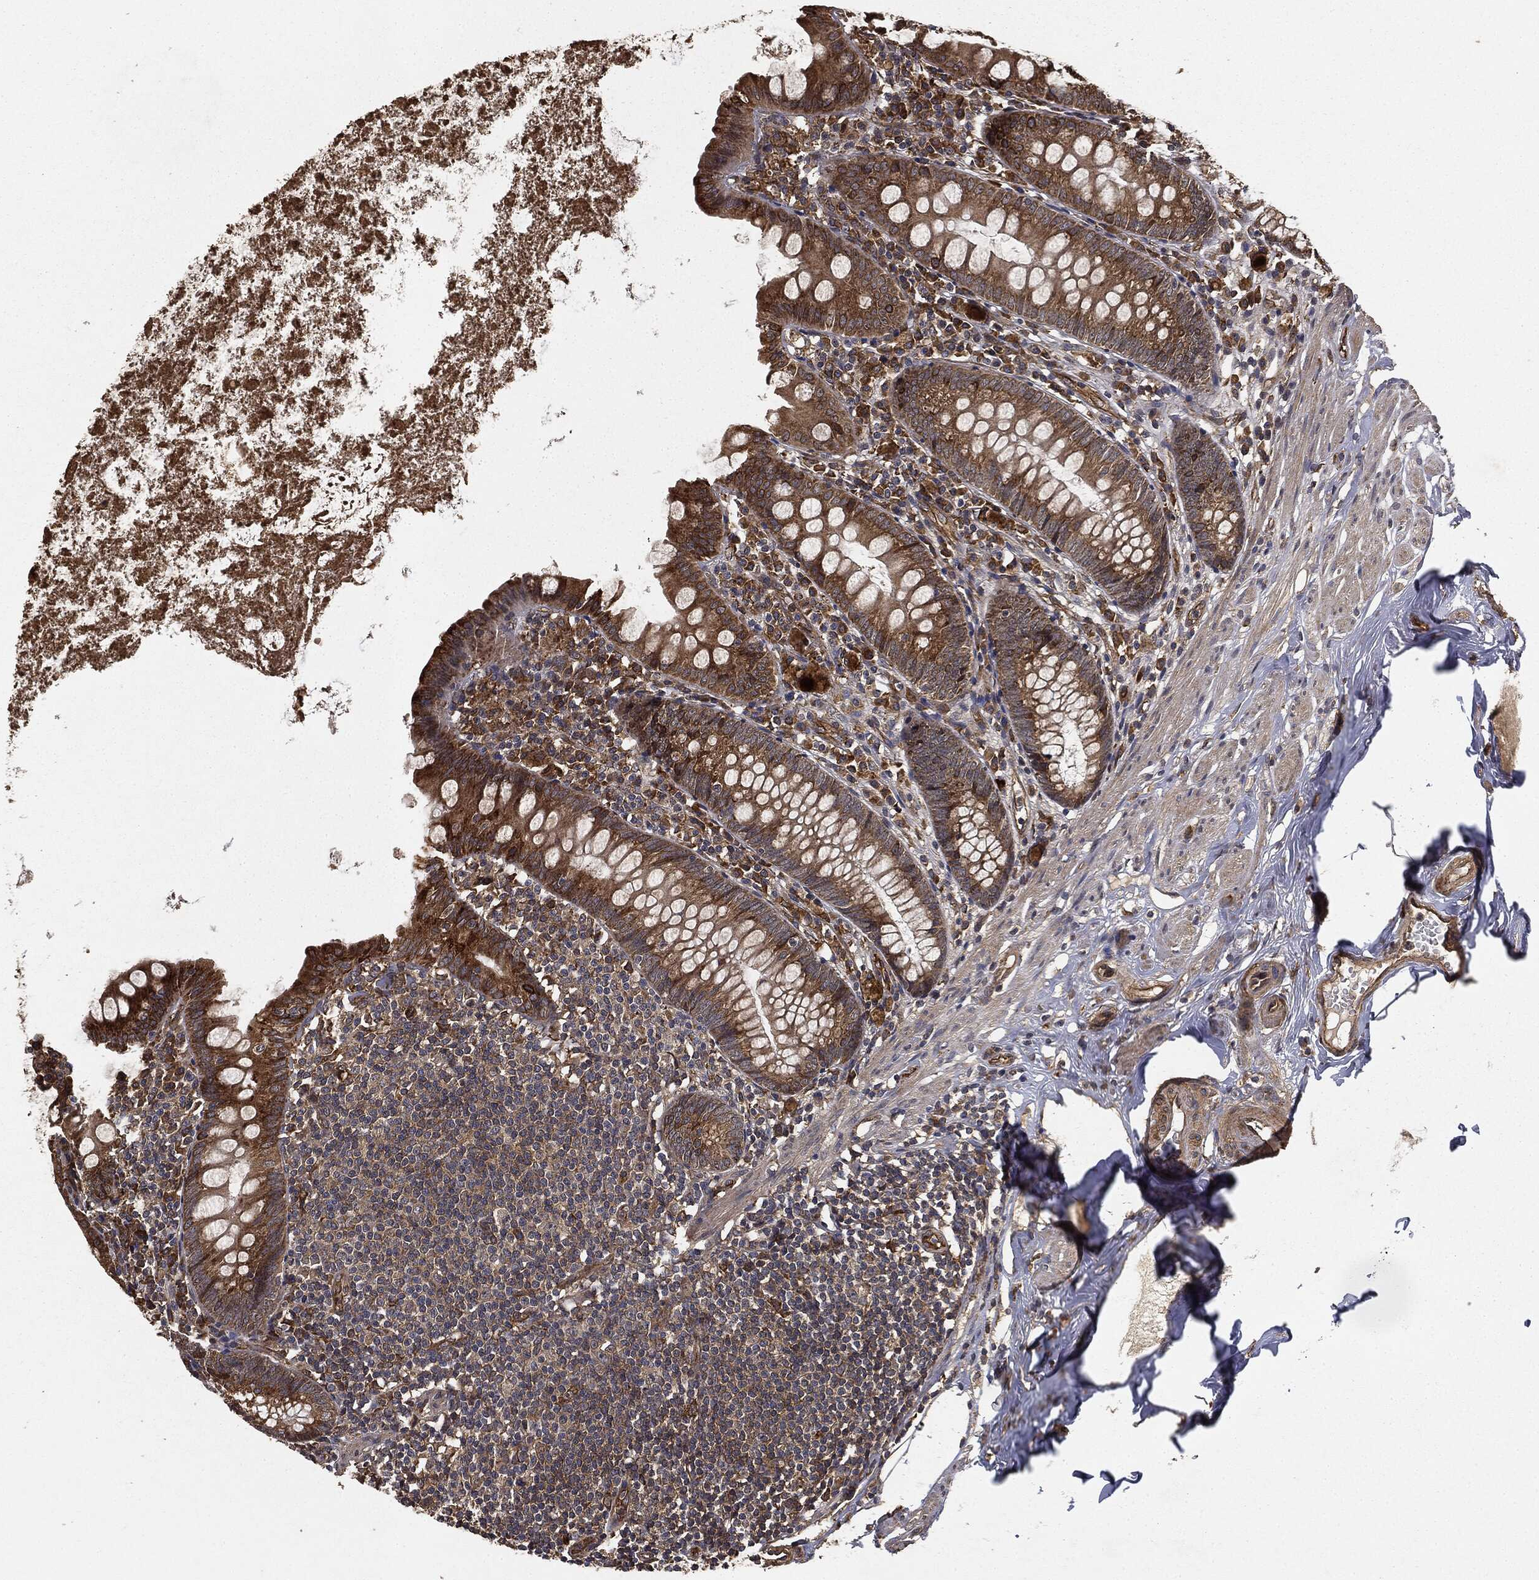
{"staining": {"intensity": "moderate", "quantity": ">75%", "location": "cytoplasmic/membranous"}, "tissue": "appendix", "cell_type": "Glandular cells", "image_type": "normal", "snomed": [{"axis": "morphology", "description": "Normal tissue, NOS"}, {"axis": "topography", "description": "Appendix"}], "caption": "IHC staining of benign appendix, which displays medium levels of moderate cytoplasmic/membranous positivity in approximately >75% of glandular cells indicating moderate cytoplasmic/membranous protein expression. The staining was performed using DAB (brown) for protein detection and nuclei were counterstained in hematoxylin (blue).", "gene": "MIER2", "patient": {"sex": "female", "age": 82}}